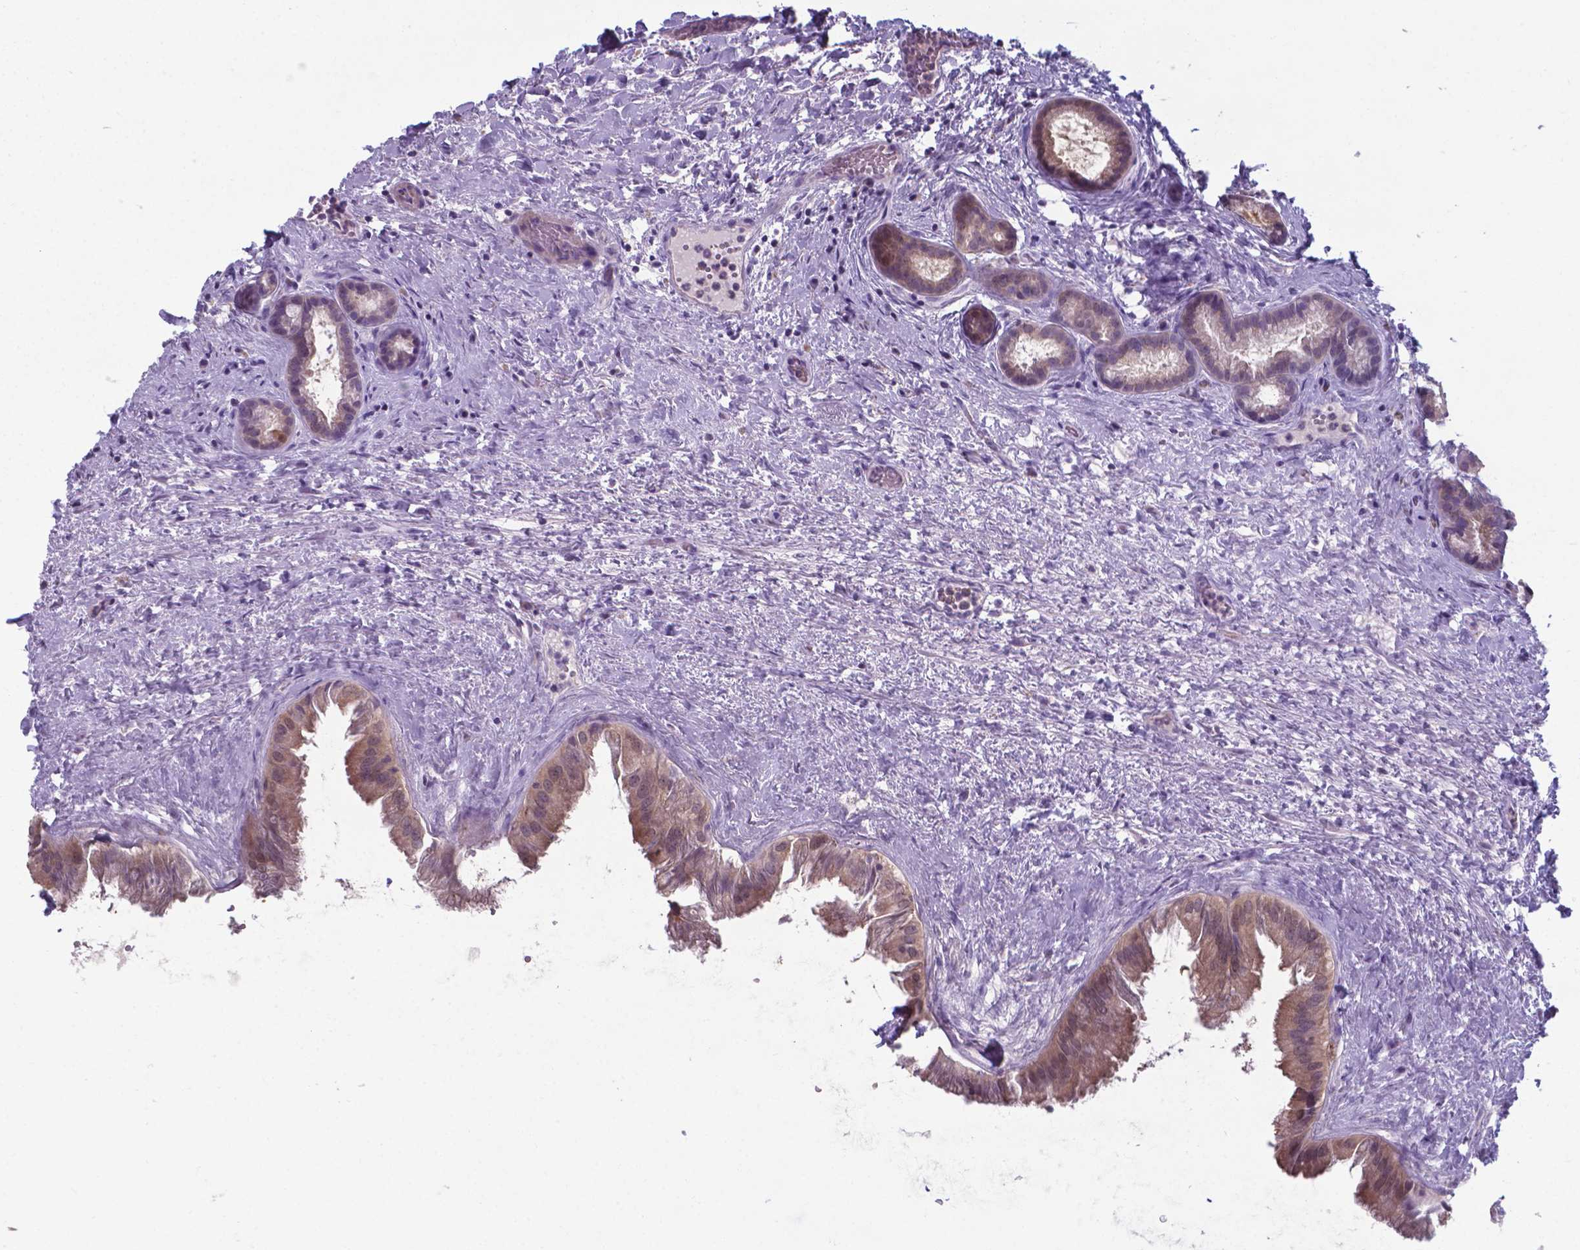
{"staining": {"intensity": "moderate", "quantity": "25%-75%", "location": "cytoplasmic/membranous"}, "tissue": "gallbladder", "cell_type": "Glandular cells", "image_type": "normal", "snomed": [{"axis": "morphology", "description": "Normal tissue, NOS"}, {"axis": "topography", "description": "Gallbladder"}], "caption": "DAB (3,3'-diaminobenzidine) immunohistochemical staining of unremarkable gallbladder displays moderate cytoplasmic/membranous protein staining in about 25%-75% of glandular cells. (Brightfield microscopy of DAB IHC at high magnification).", "gene": "AP5B1", "patient": {"sex": "male", "age": 70}}